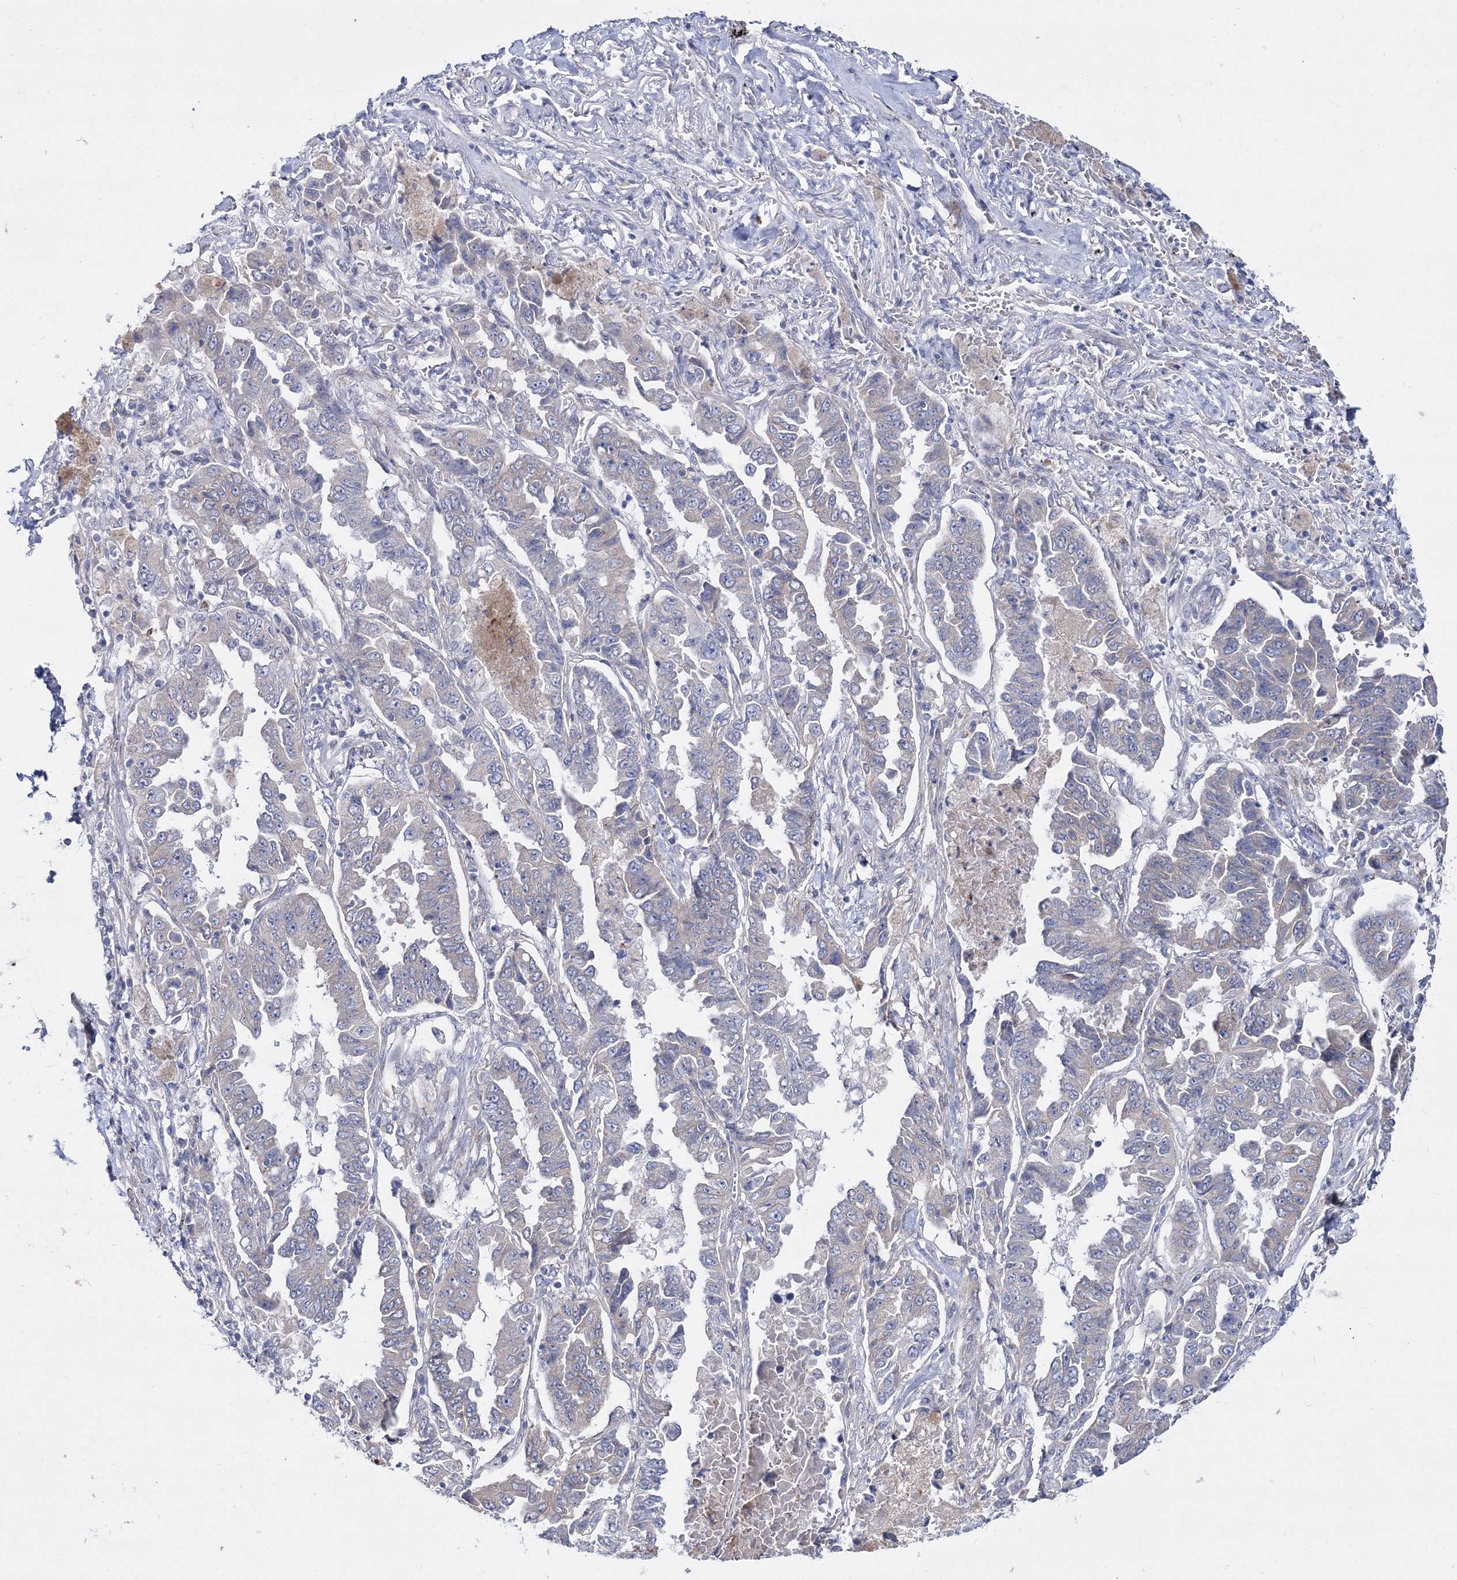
{"staining": {"intensity": "negative", "quantity": "none", "location": "none"}, "tissue": "lung cancer", "cell_type": "Tumor cells", "image_type": "cancer", "snomed": [{"axis": "morphology", "description": "Adenocarcinoma, NOS"}, {"axis": "topography", "description": "Lung"}], "caption": "Immunohistochemistry (IHC) micrograph of human lung cancer (adenocarcinoma) stained for a protein (brown), which exhibits no staining in tumor cells.", "gene": "ARHGAP32", "patient": {"sex": "female", "age": 51}}